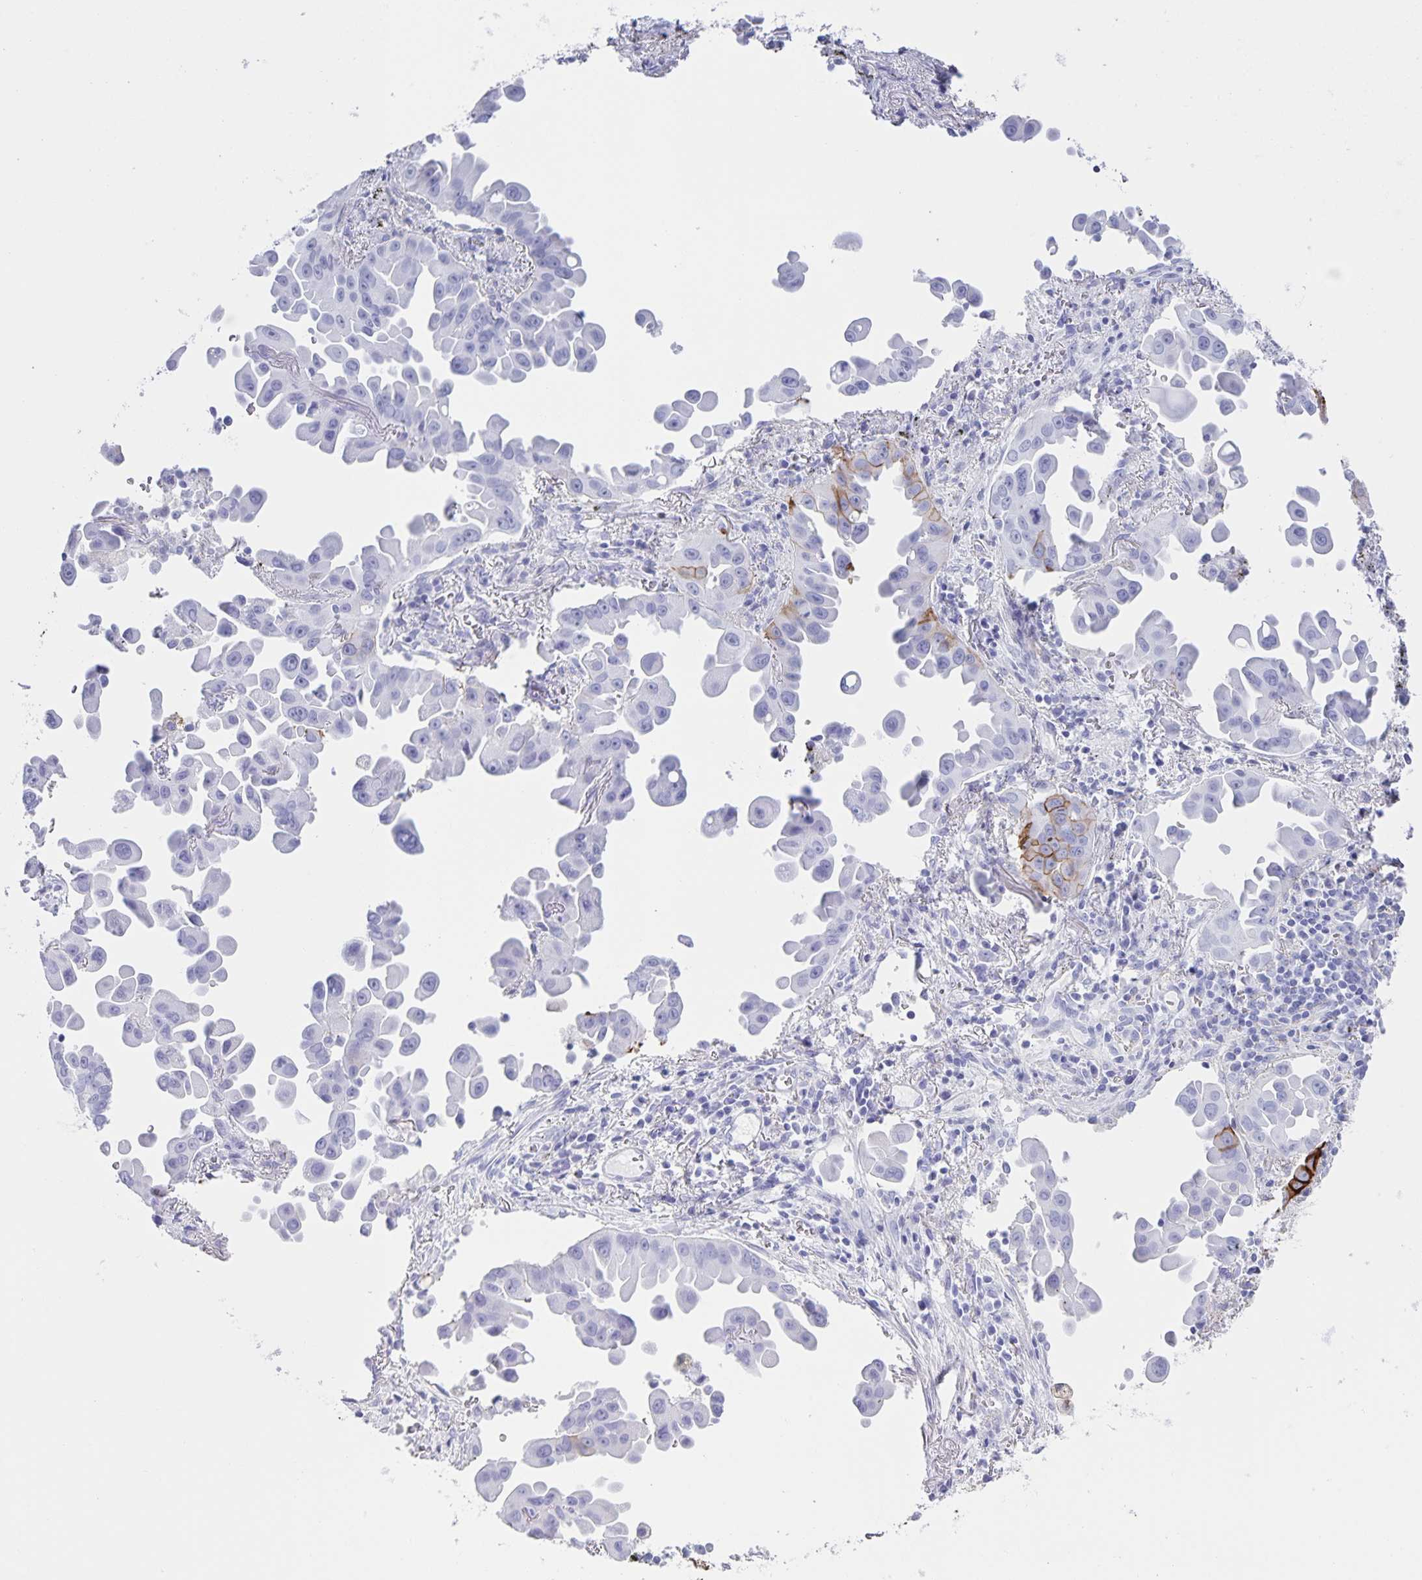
{"staining": {"intensity": "strong", "quantity": "<25%", "location": "cytoplasmic/membranous"}, "tissue": "lung cancer", "cell_type": "Tumor cells", "image_type": "cancer", "snomed": [{"axis": "morphology", "description": "Adenocarcinoma, NOS"}, {"axis": "topography", "description": "Lung"}], "caption": "Lung cancer stained for a protein (brown) shows strong cytoplasmic/membranous positive positivity in about <25% of tumor cells.", "gene": "AQP4", "patient": {"sex": "male", "age": 68}}